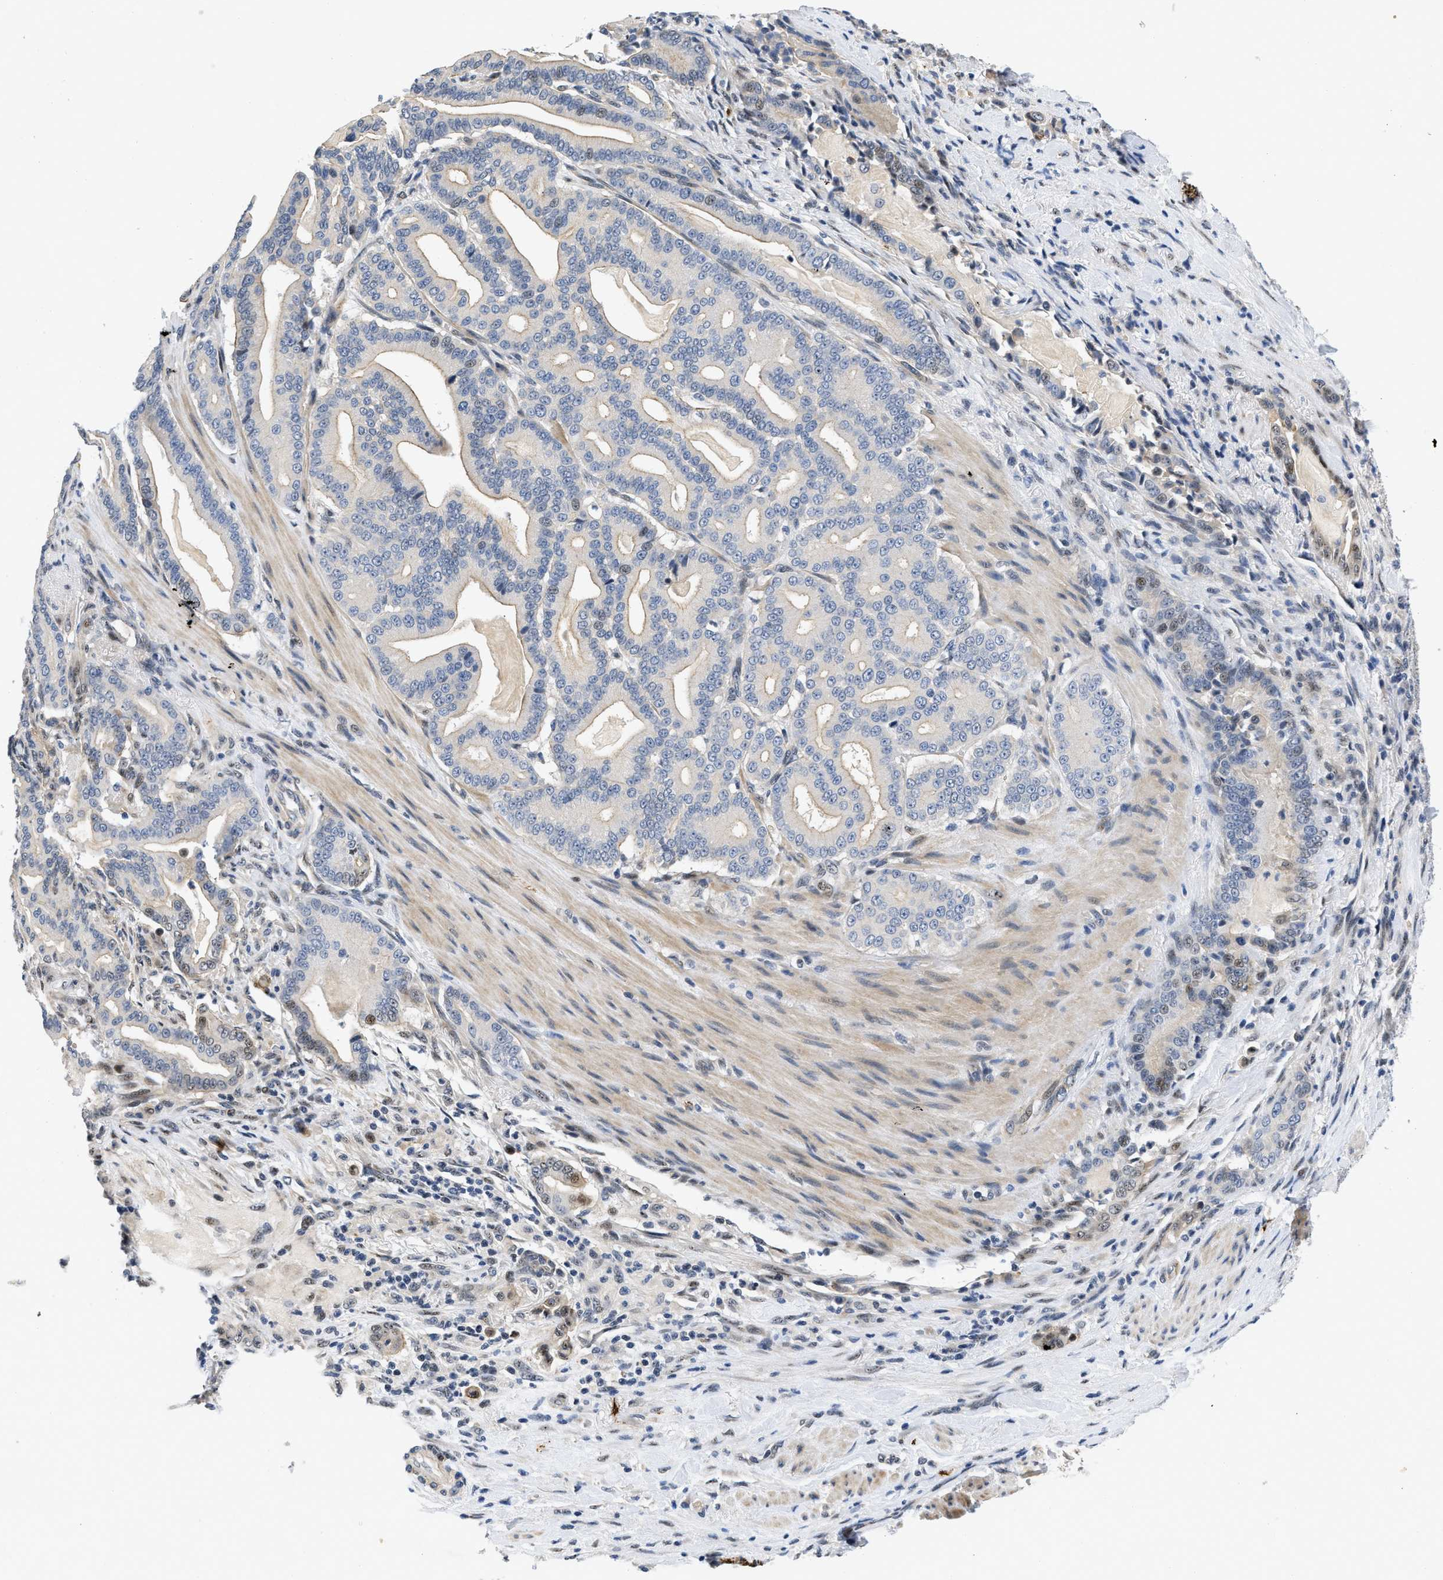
{"staining": {"intensity": "weak", "quantity": "25%-75%", "location": "cytoplasmic/membranous,nuclear"}, "tissue": "pancreatic cancer", "cell_type": "Tumor cells", "image_type": "cancer", "snomed": [{"axis": "morphology", "description": "Normal tissue, NOS"}, {"axis": "morphology", "description": "Adenocarcinoma, NOS"}, {"axis": "topography", "description": "Pancreas"}], "caption": "The micrograph demonstrates immunohistochemical staining of pancreatic cancer. There is weak cytoplasmic/membranous and nuclear staining is identified in approximately 25%-75% of tumor cells.", "gene": "VIP", "patient": {"sex": "male", "age": 63}}